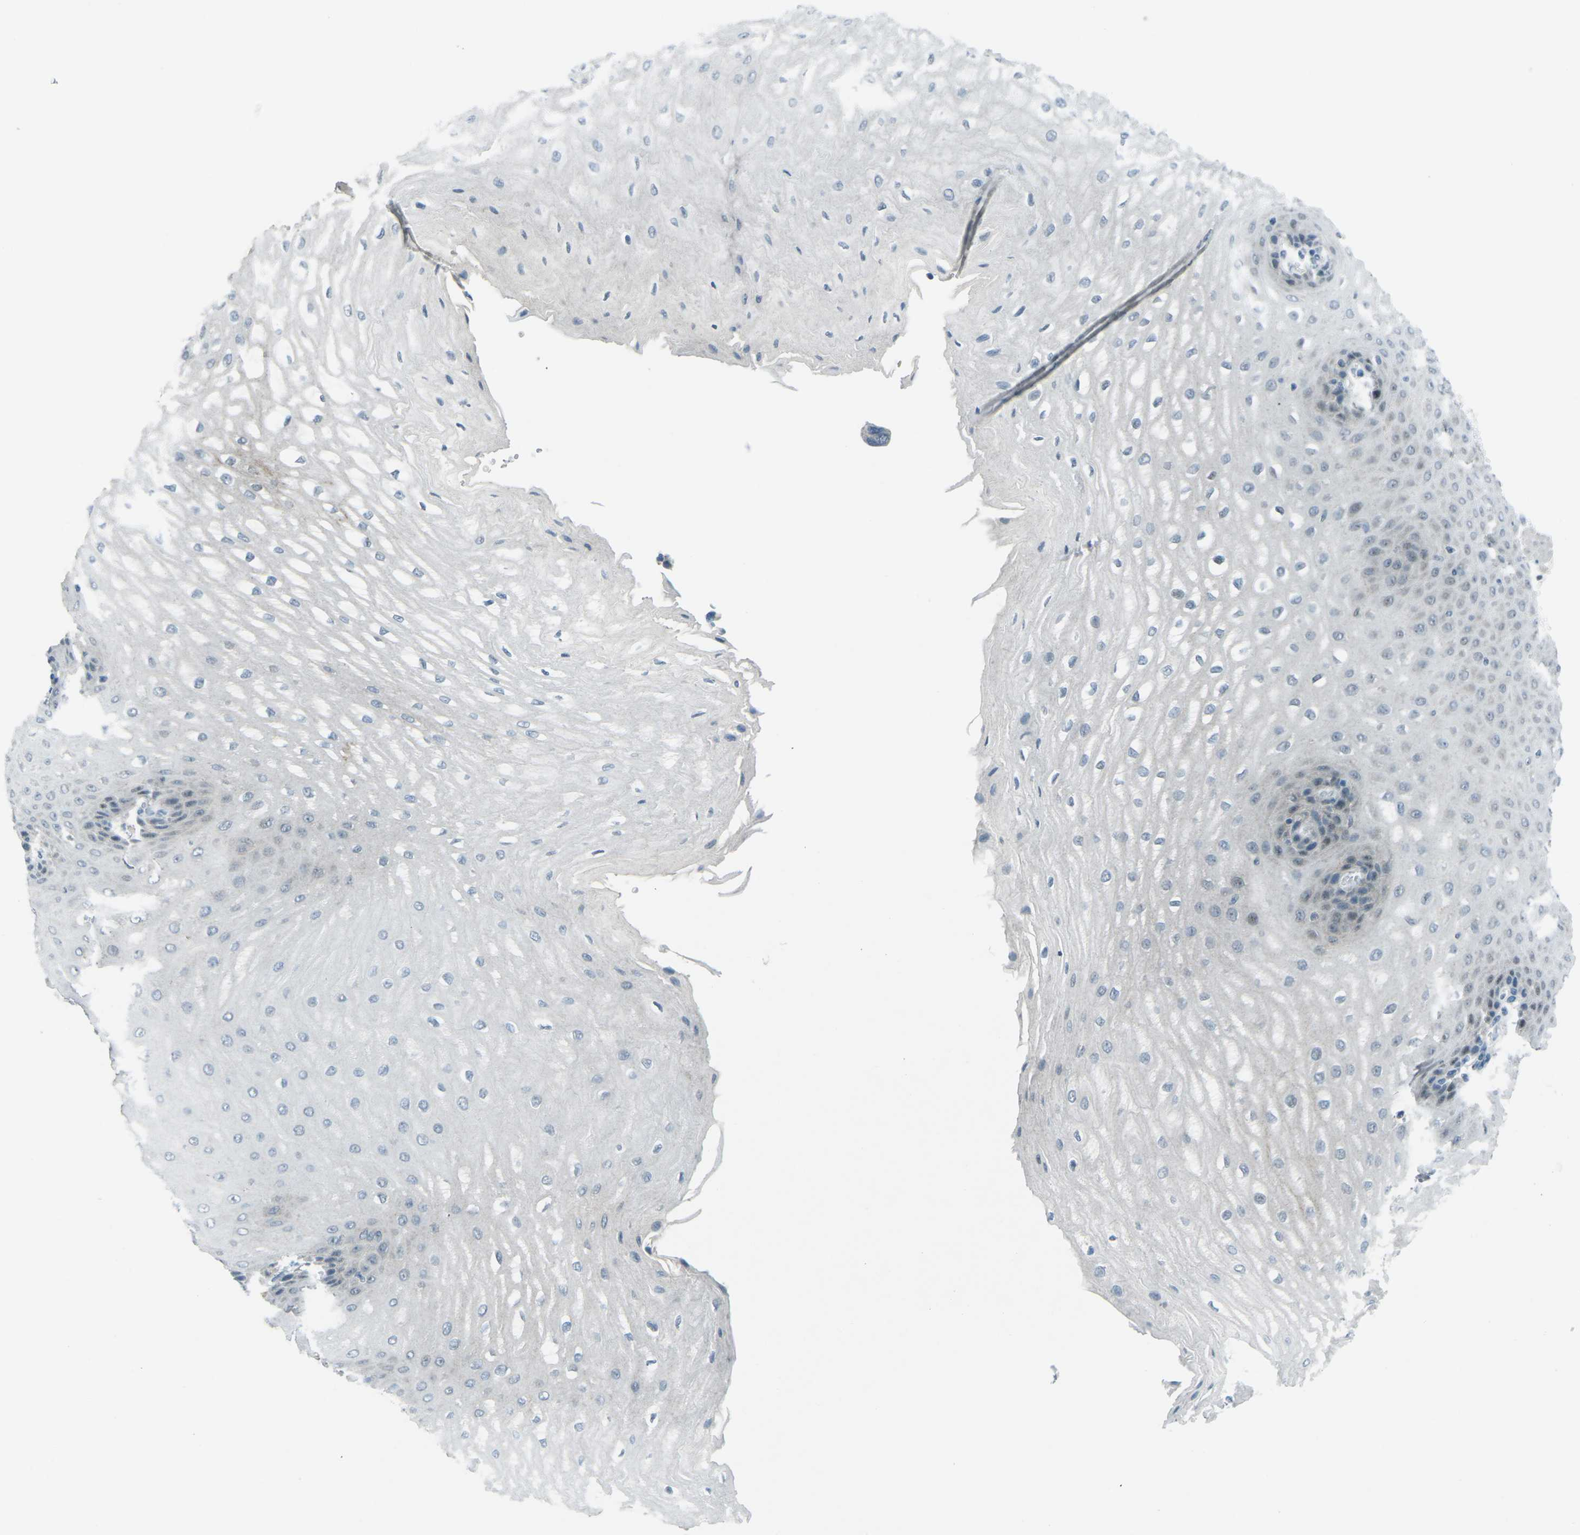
{"staining": {"intensity": "weak", "quantity": "<25%", "location": "cytoplasmic/membranous,nuclear"}, "tissue": "esophagus", "cell_type": "Squamous epithelial cells", "image_type": "normal", "snomed": [{"axis": "morphology", "description": "Normal tissue, NOS"}, {"axis": "topography", "description": "Esophagus"}], "caption": "IHC micrograph of unremarkable esophagus stained for a protein (brown), which displays no staining in squamous epithelial cells. (DAB immunohistochemistry with hematoxylin counter stain).", "gene": "PRKCA", "patient": {"sex": "male", "age": 54}}